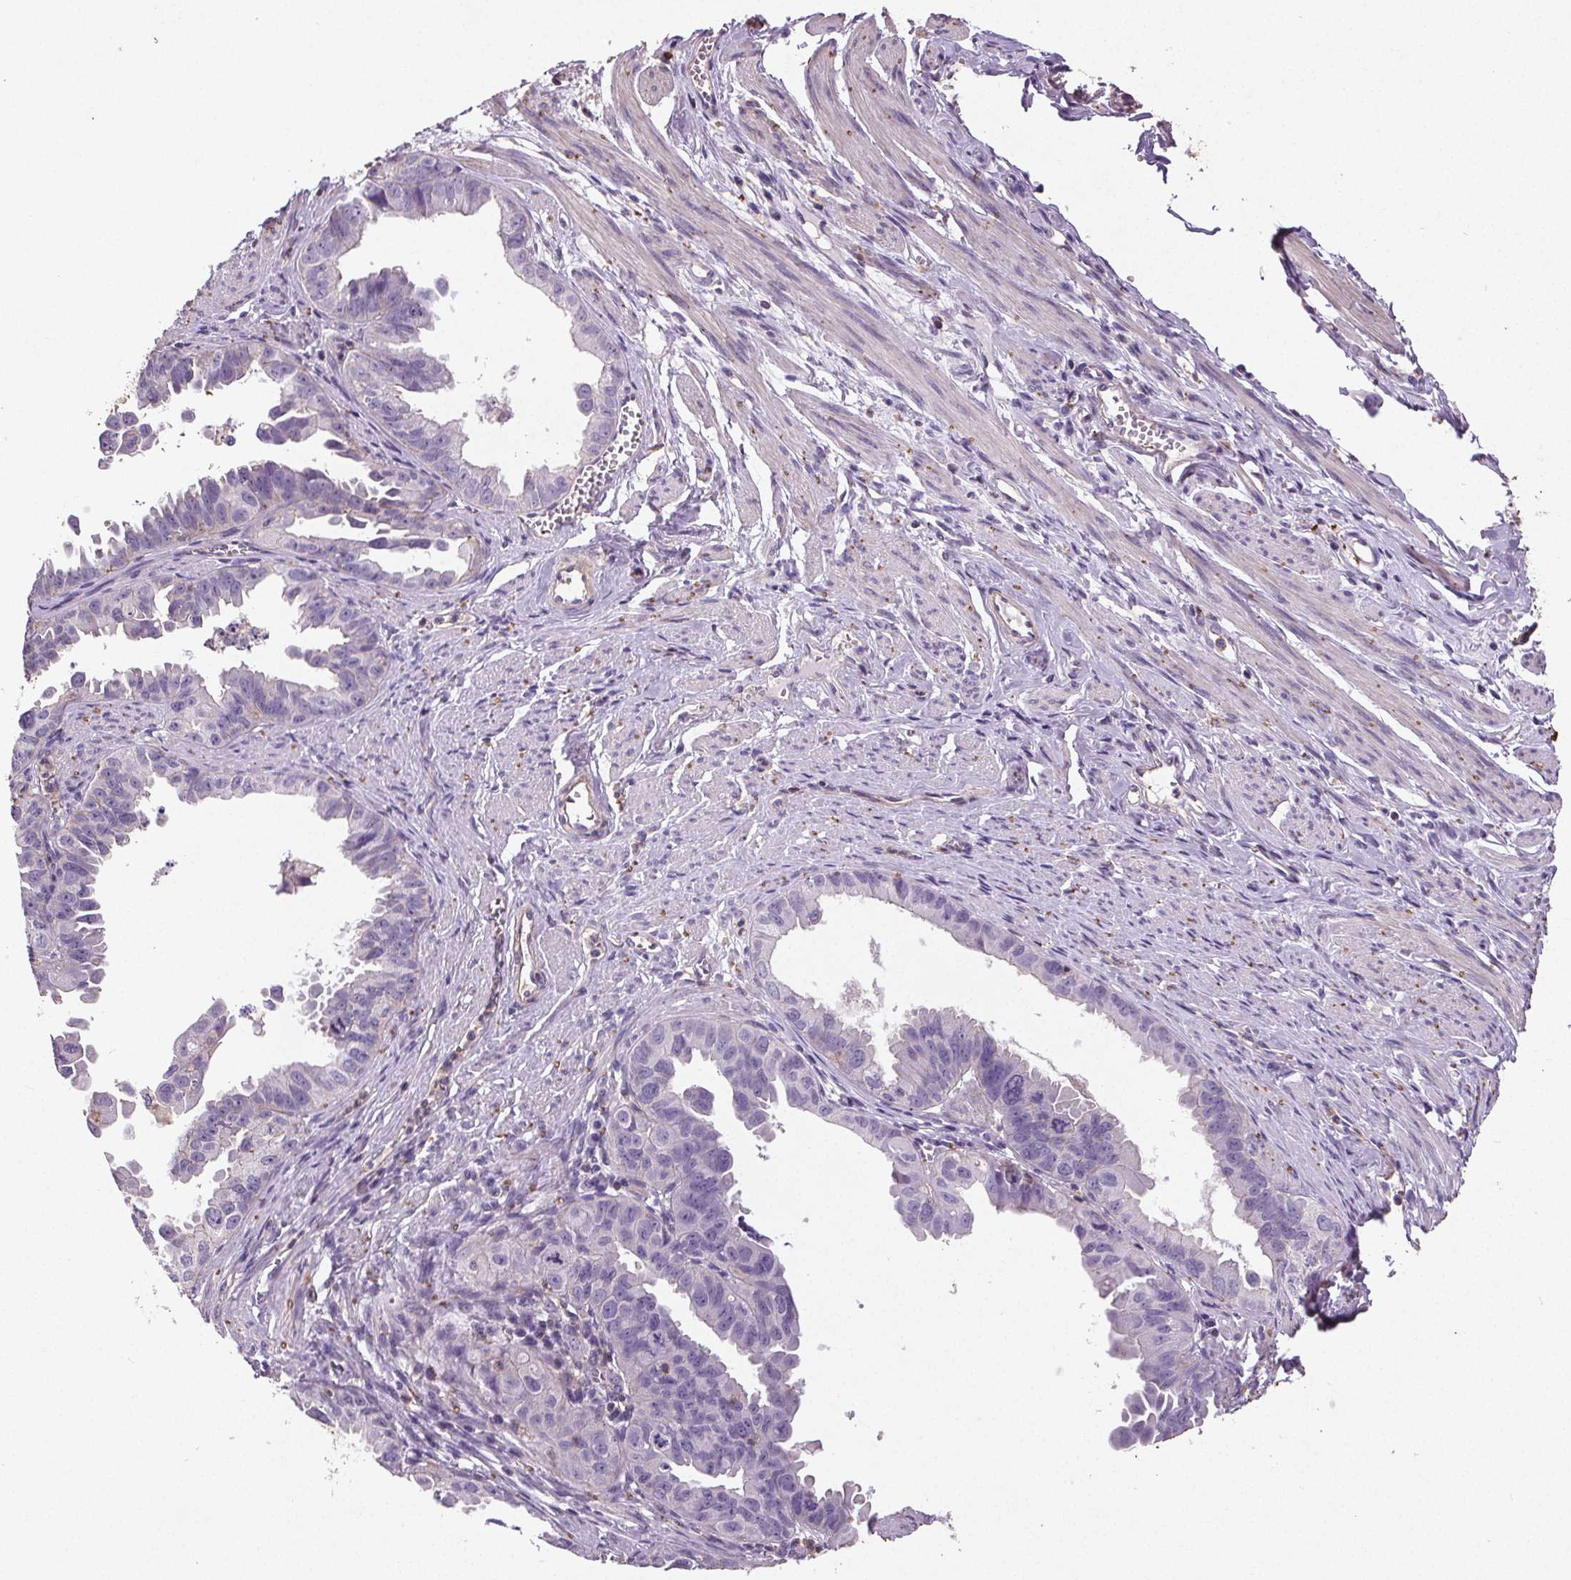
{"staining": {"intensity": "negative", "quantity": "none", "location": "none"}, "tissue": "ovarian cancer", "cell_type": "Tumor cells", "image_type": "cancer", "snomed": [{"axis": "morphology", "description": "Carcinoma, endometroid"}, {"axis": "topography", "description": "Ovary"}], "caption": "DAB (3,3'-diaminobenzidine) immunohistochemical staining of human ovarian endometroid carcinoma exhibits no significant staining in tumor cells. (Immunohistochemistry, brightfield microscopy, high magnification).", "gene": "C19orf84", "patient": {"sex": "female", "age": 85}}